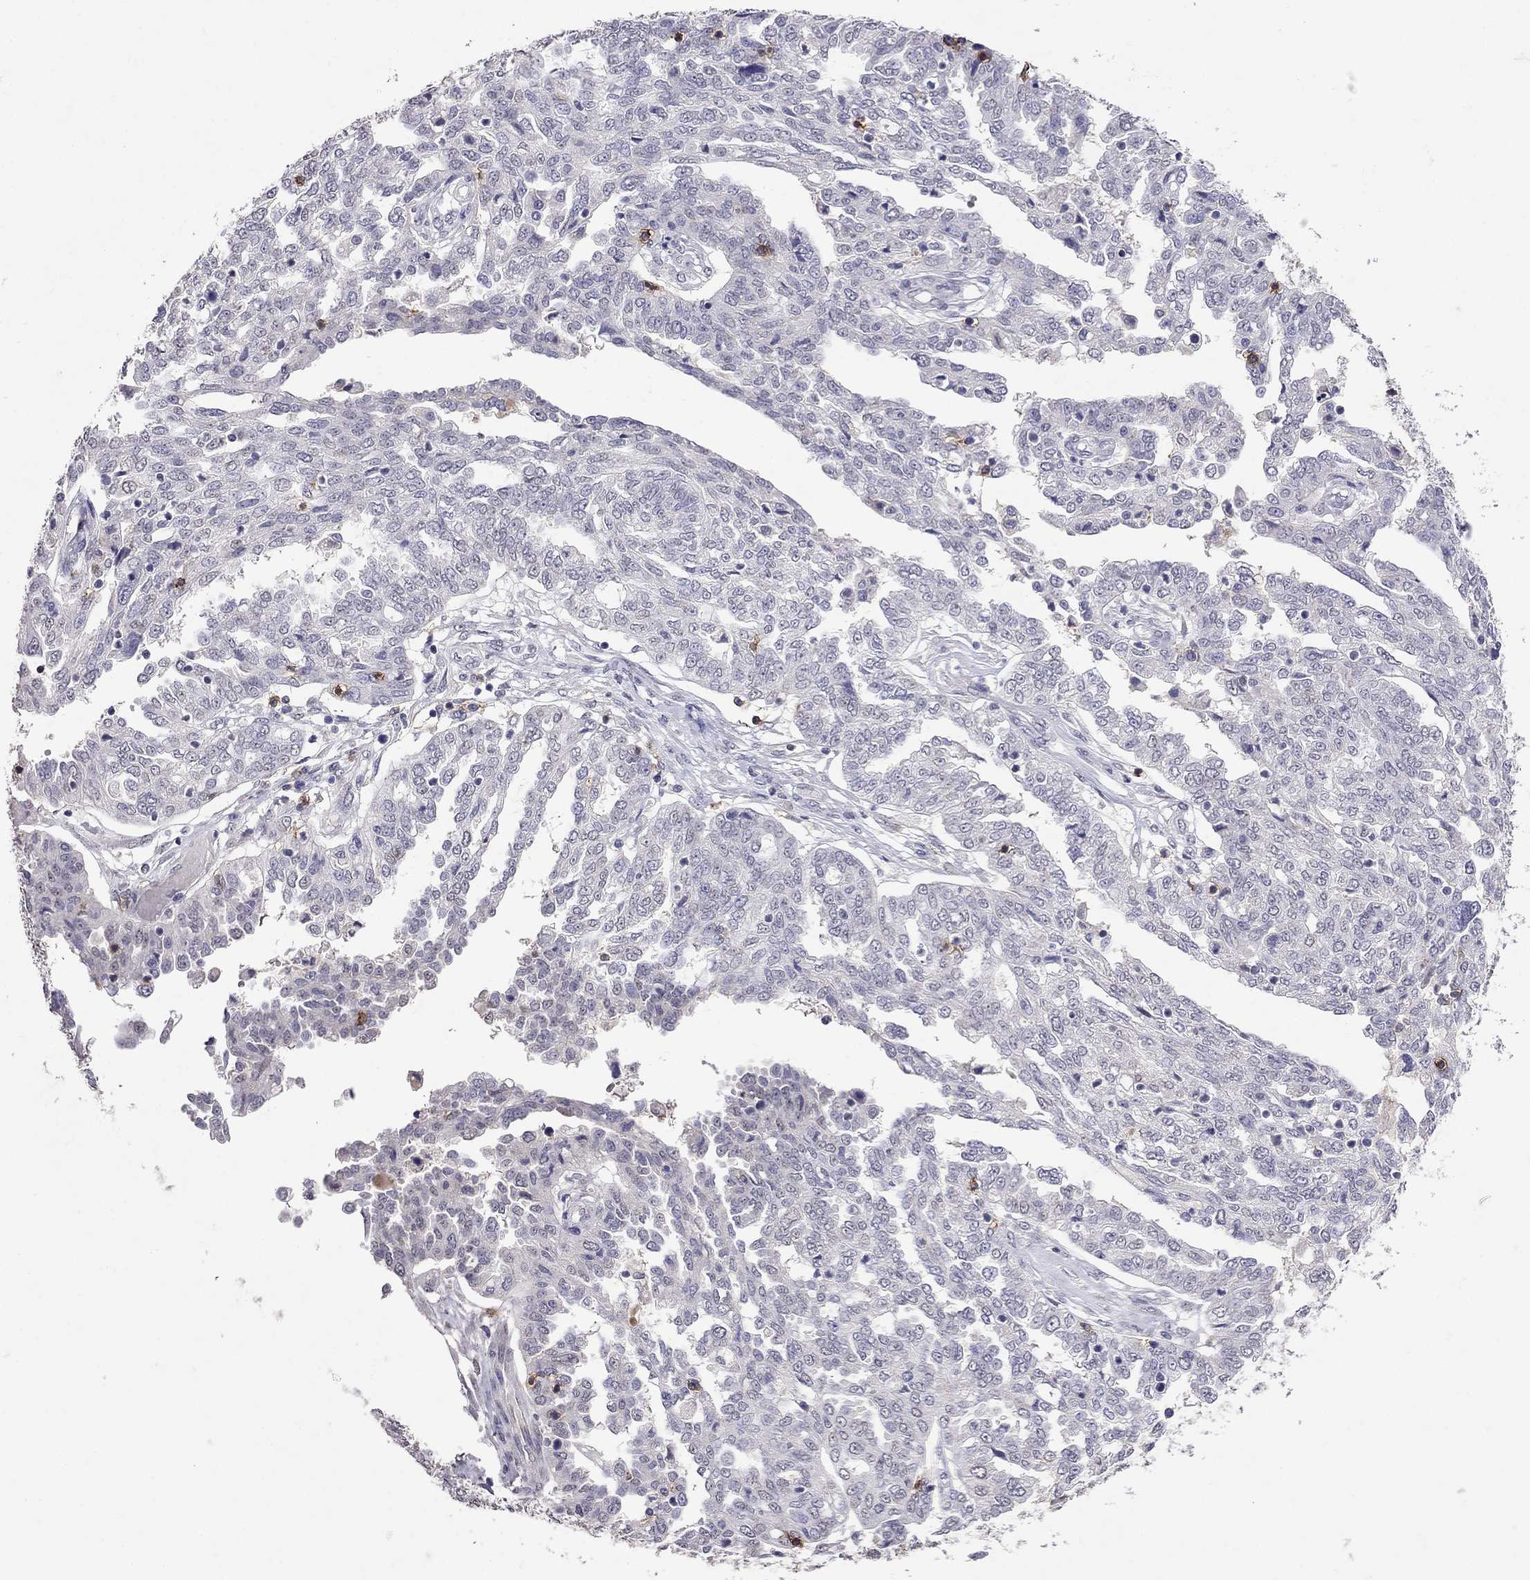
{"staining": {"intensity": "negative", "quantity": "none", "location": "none"}, "tissue": "ovarian cancer", "cell_type": "Tumor cells", "image_type": "cancer", "snomed": [{"axis": "morphology", "description": "Cystadenocarcinoma, serous, NOS"}, {"axis": "topography", "description": "Ovary"}], "caption": "A high-resolution photomicrograph shows immunohistochemistry staining of ovarian serous cystadenocarcinoma, which exhibits no significant positivity in tumor cells. (Brightfield microscopy of DAB (3,3'-diaminobenzidine) IHC at high magnification).", "gene": "CD8B", "patient": {"sex": "female", "age": 67}}